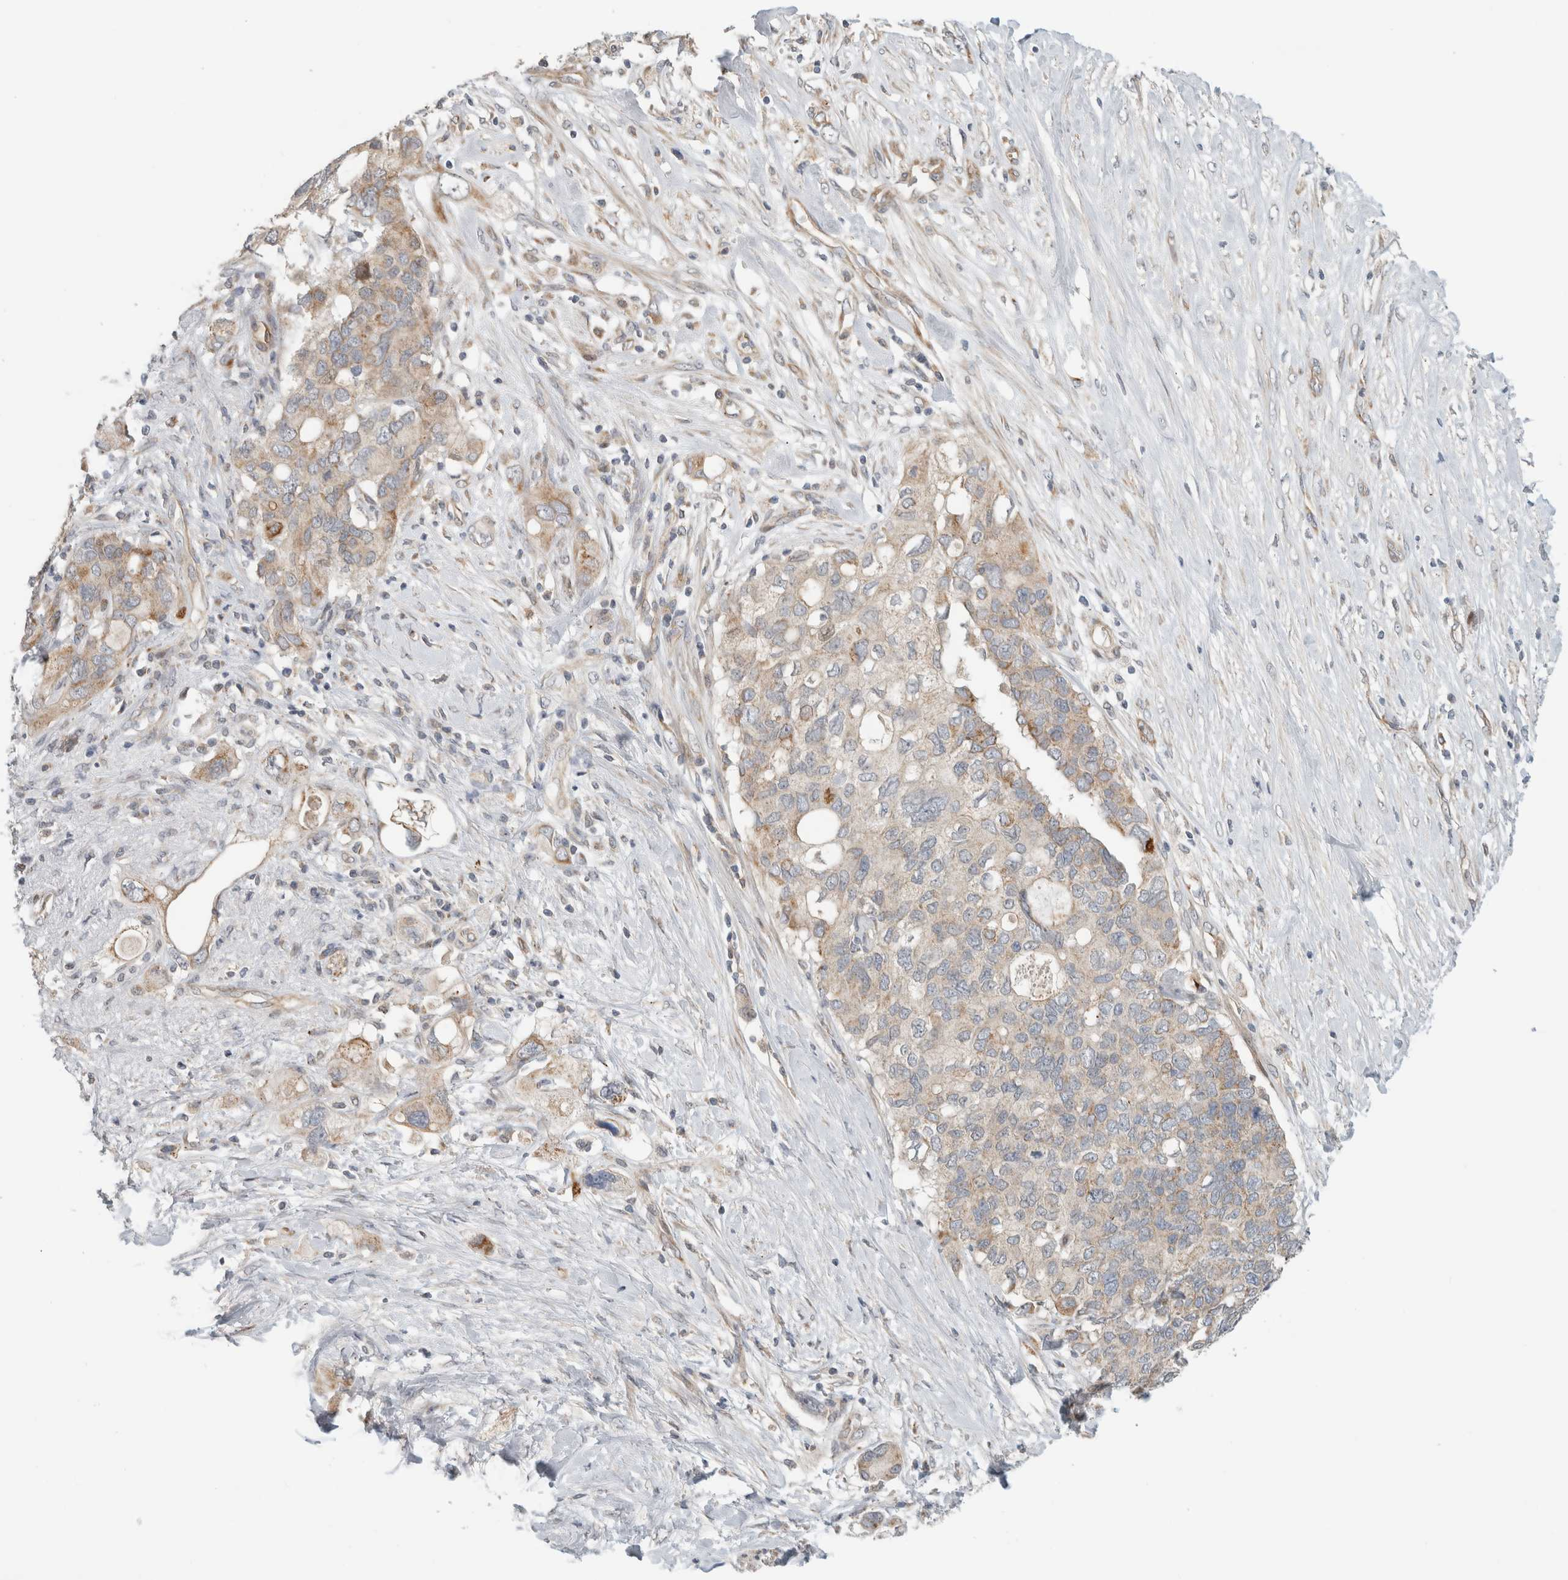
{"staining": {"intensity": "weak", "quantity": ">75%", "location": "cytoplasmic/membranous"}, "tissue": "pancreatic cancer", "cell_type": "Tumor cells", "image_type": "cancer", "snomed": [{"axis": "morphology", "description": "Adenocarcinoma, NOS"}, {"axis": "topography", "description": "Pancreas"}], "caption": "A high-resolution photomicrograph shows IHC staining of pancreatic cancer (adenocarcinoma), which displays weak cytoplasmic/membranous staining in approximately >75% of tumor cells.", "gene": "KPNA5", "patient": {"sex": "female", "age": 56}}